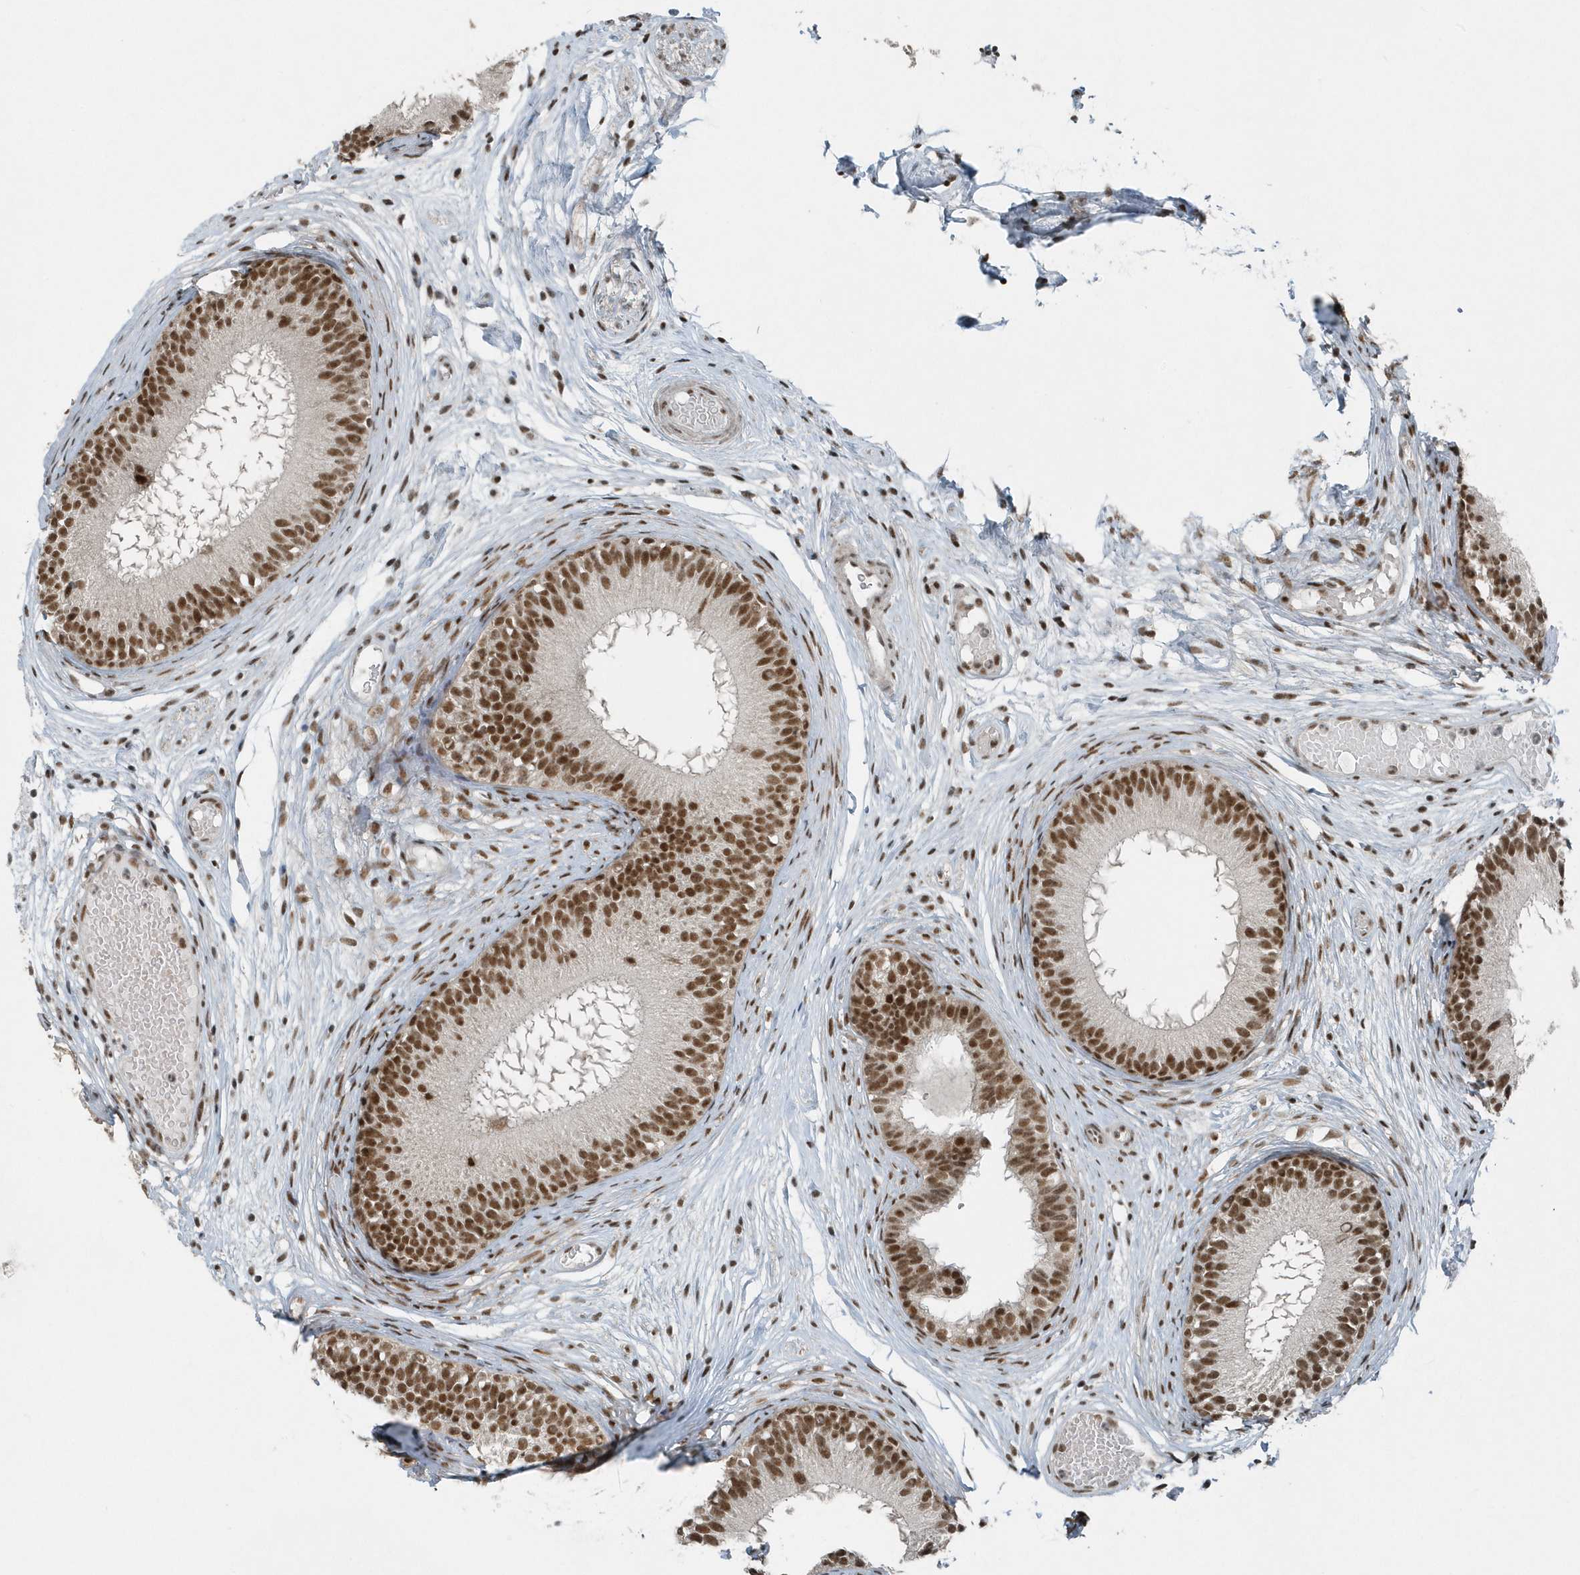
{"staining": {"intensity": "strong", "quantity": ">75%", "location": "cytoplasmic/membranous,nuclear"}, "tissue": "epididymis", "cell_type": "Glandular cells", "image_type": "normal", "snomed": [{"axis": "morphology", "description": "Normal tissue, NOS"}, {"axis": "morphology", "description": "Atrophy, NOS"}, {"axis": "topography", "description": "Testis"}, {"axis": "topography", "description": "Epididymis"}], "caption": "Immunohistochemistry (IHC) of normal human epididymis demonstrates high levels of strong cytoplasmic/membranous,nuclear positivity in about >75% of glandular cells.", "gene": "YTHDC1", "patient": {"sex": "male", "age": 18}}